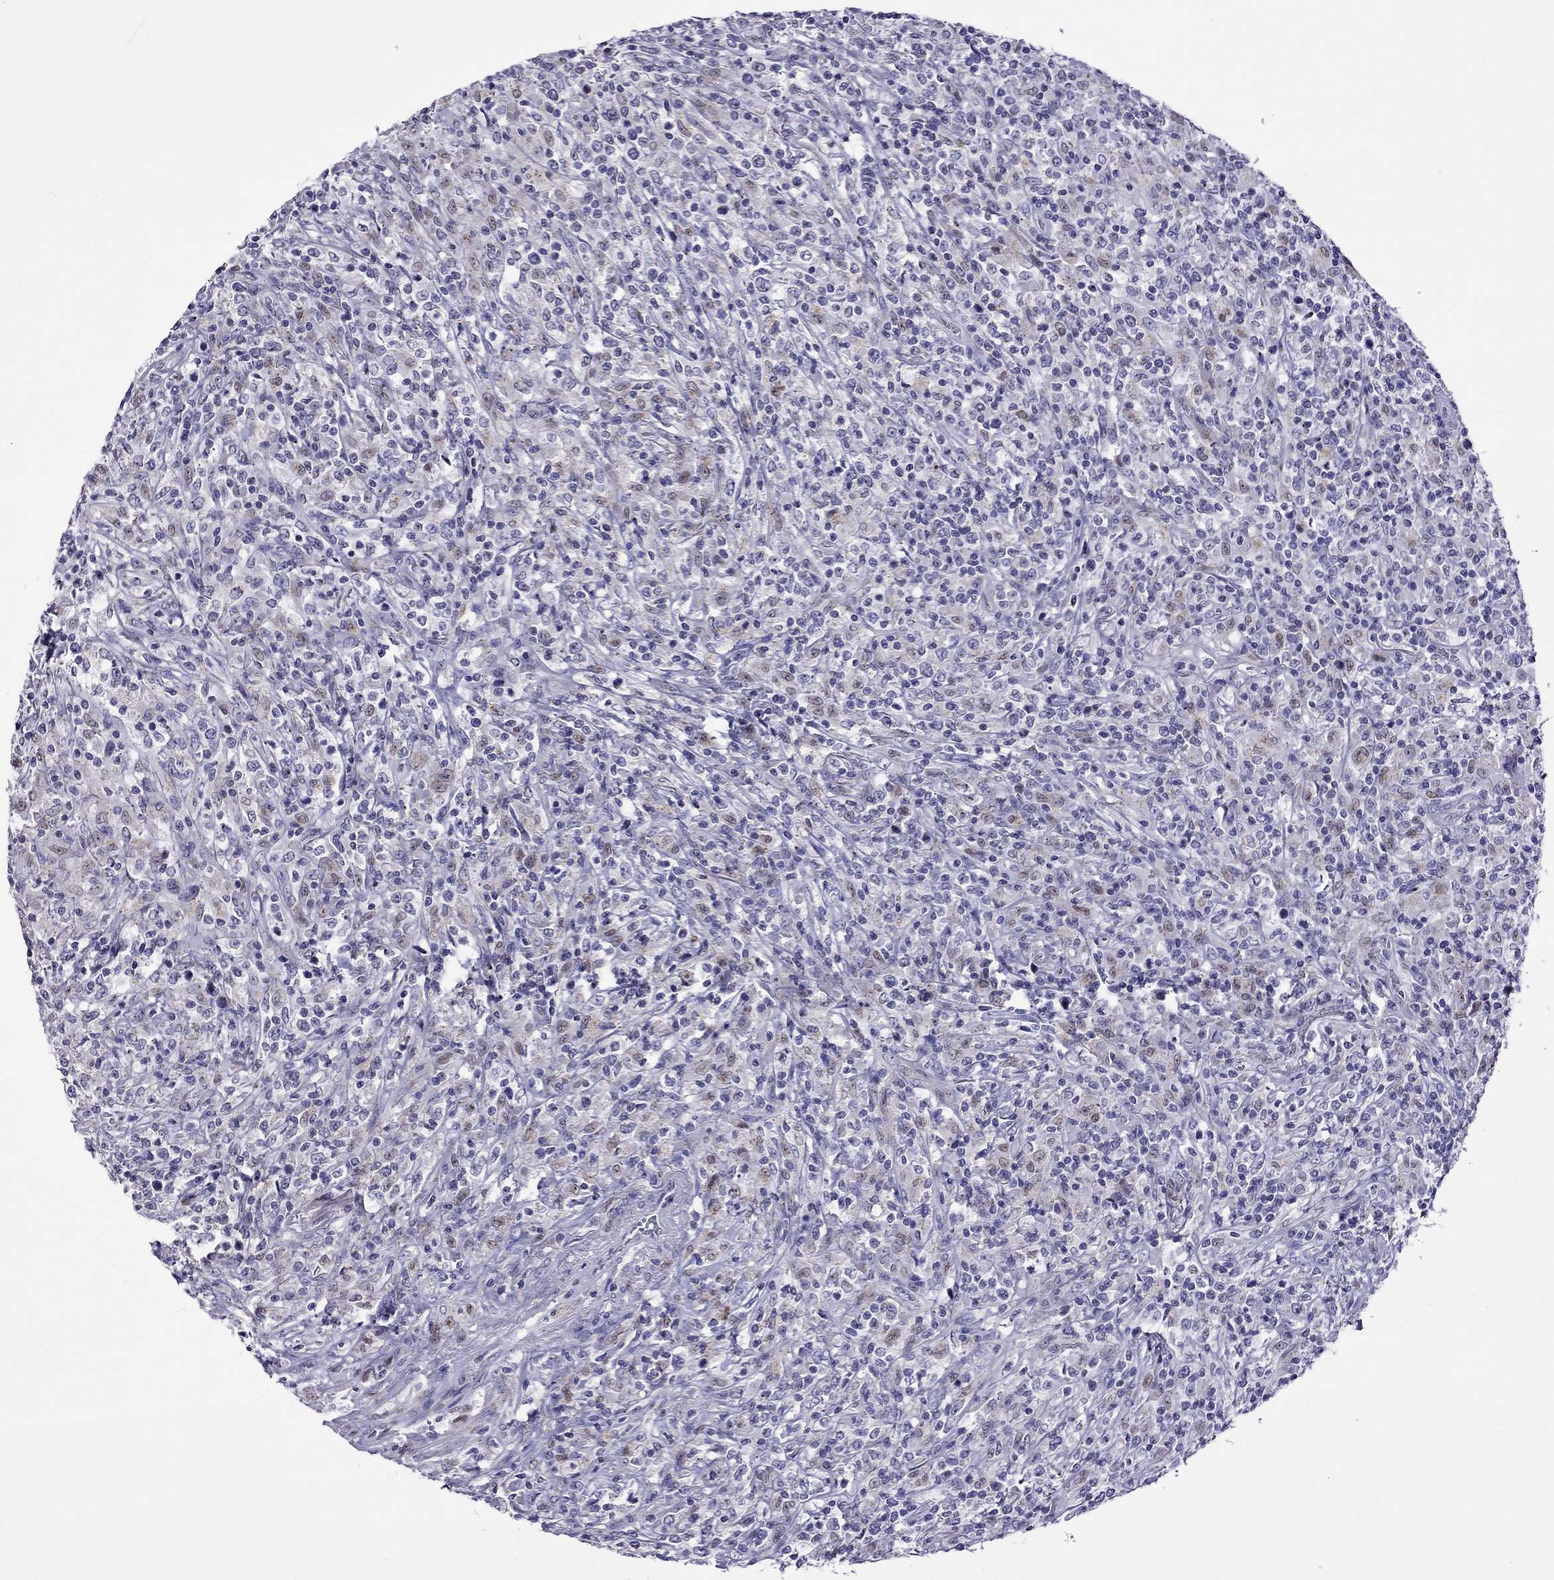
{"staining": {"intensity": "negative", "quantity": "none", "location": "none"}, "tissue": "lymphoma", "cell_type": "Tumor cells", "image_type": "cancer", "snomed": [{"axis": "morphology", "description": "Malignant lymphoma, non-Hodgkin's type, High grade"}, {"axis": "topography", "description": "Lung"}], "caption": "There is no significant positivity in tumor cells of lymphoma.", "gene": "MPZ", "patient": {"sex": "male", "age": 79}}